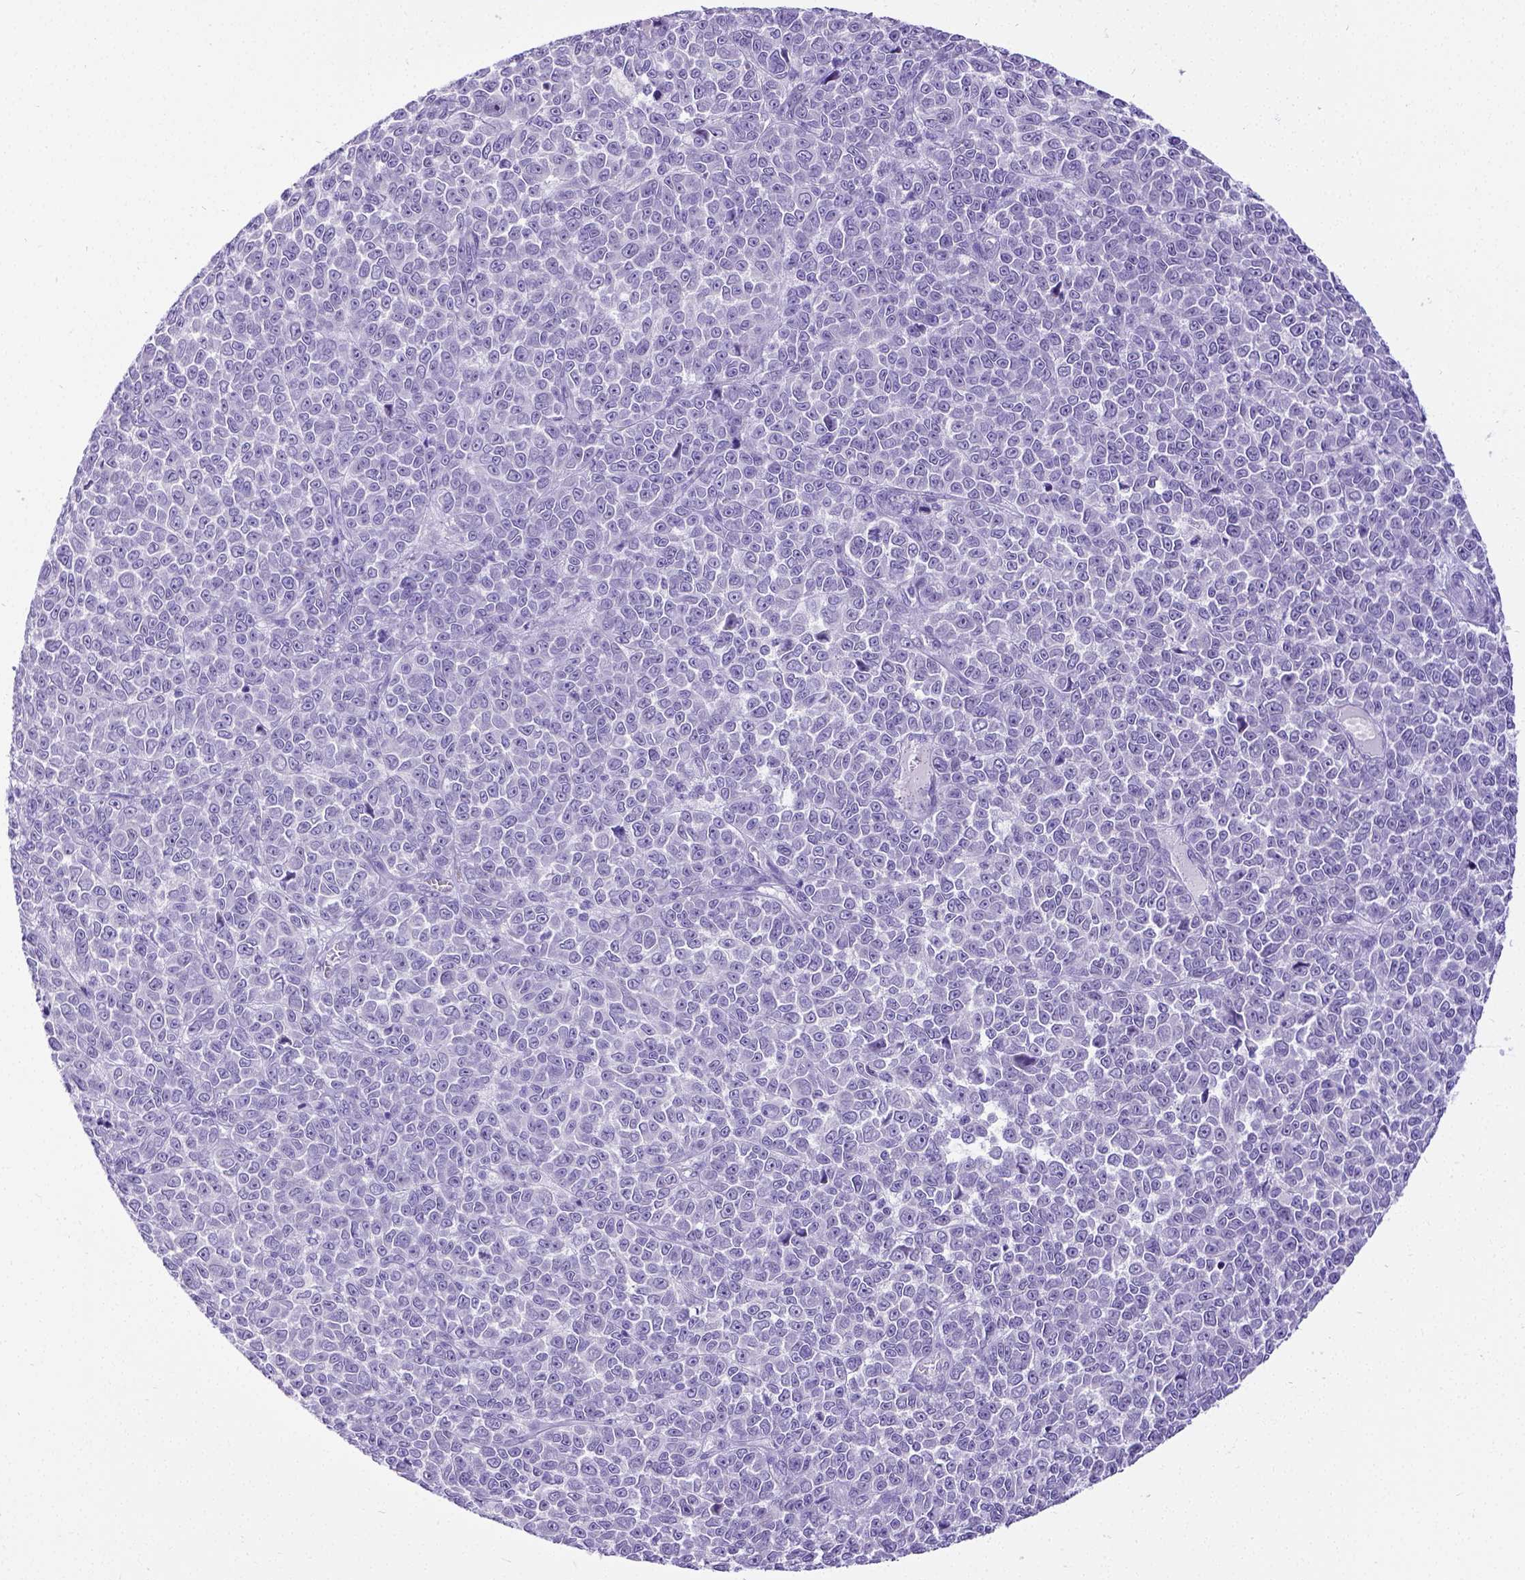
{"staining": {"intensity": "negative", "quantity": "none", "location": "none"}, "tissue": "melanoma", "cell_type": "Tumor cells", "image_type": "cancer", "snomed": [{"axis": "morphology", "description": "Malignant melanoma, NOS"}, {"axis": "topography", "description": "Skin"}], "caption": "IHC of human melanoma shows no staining in tumor cells.", "gene": "SATB2", "patient": {"sex": "female", "age": 95}}